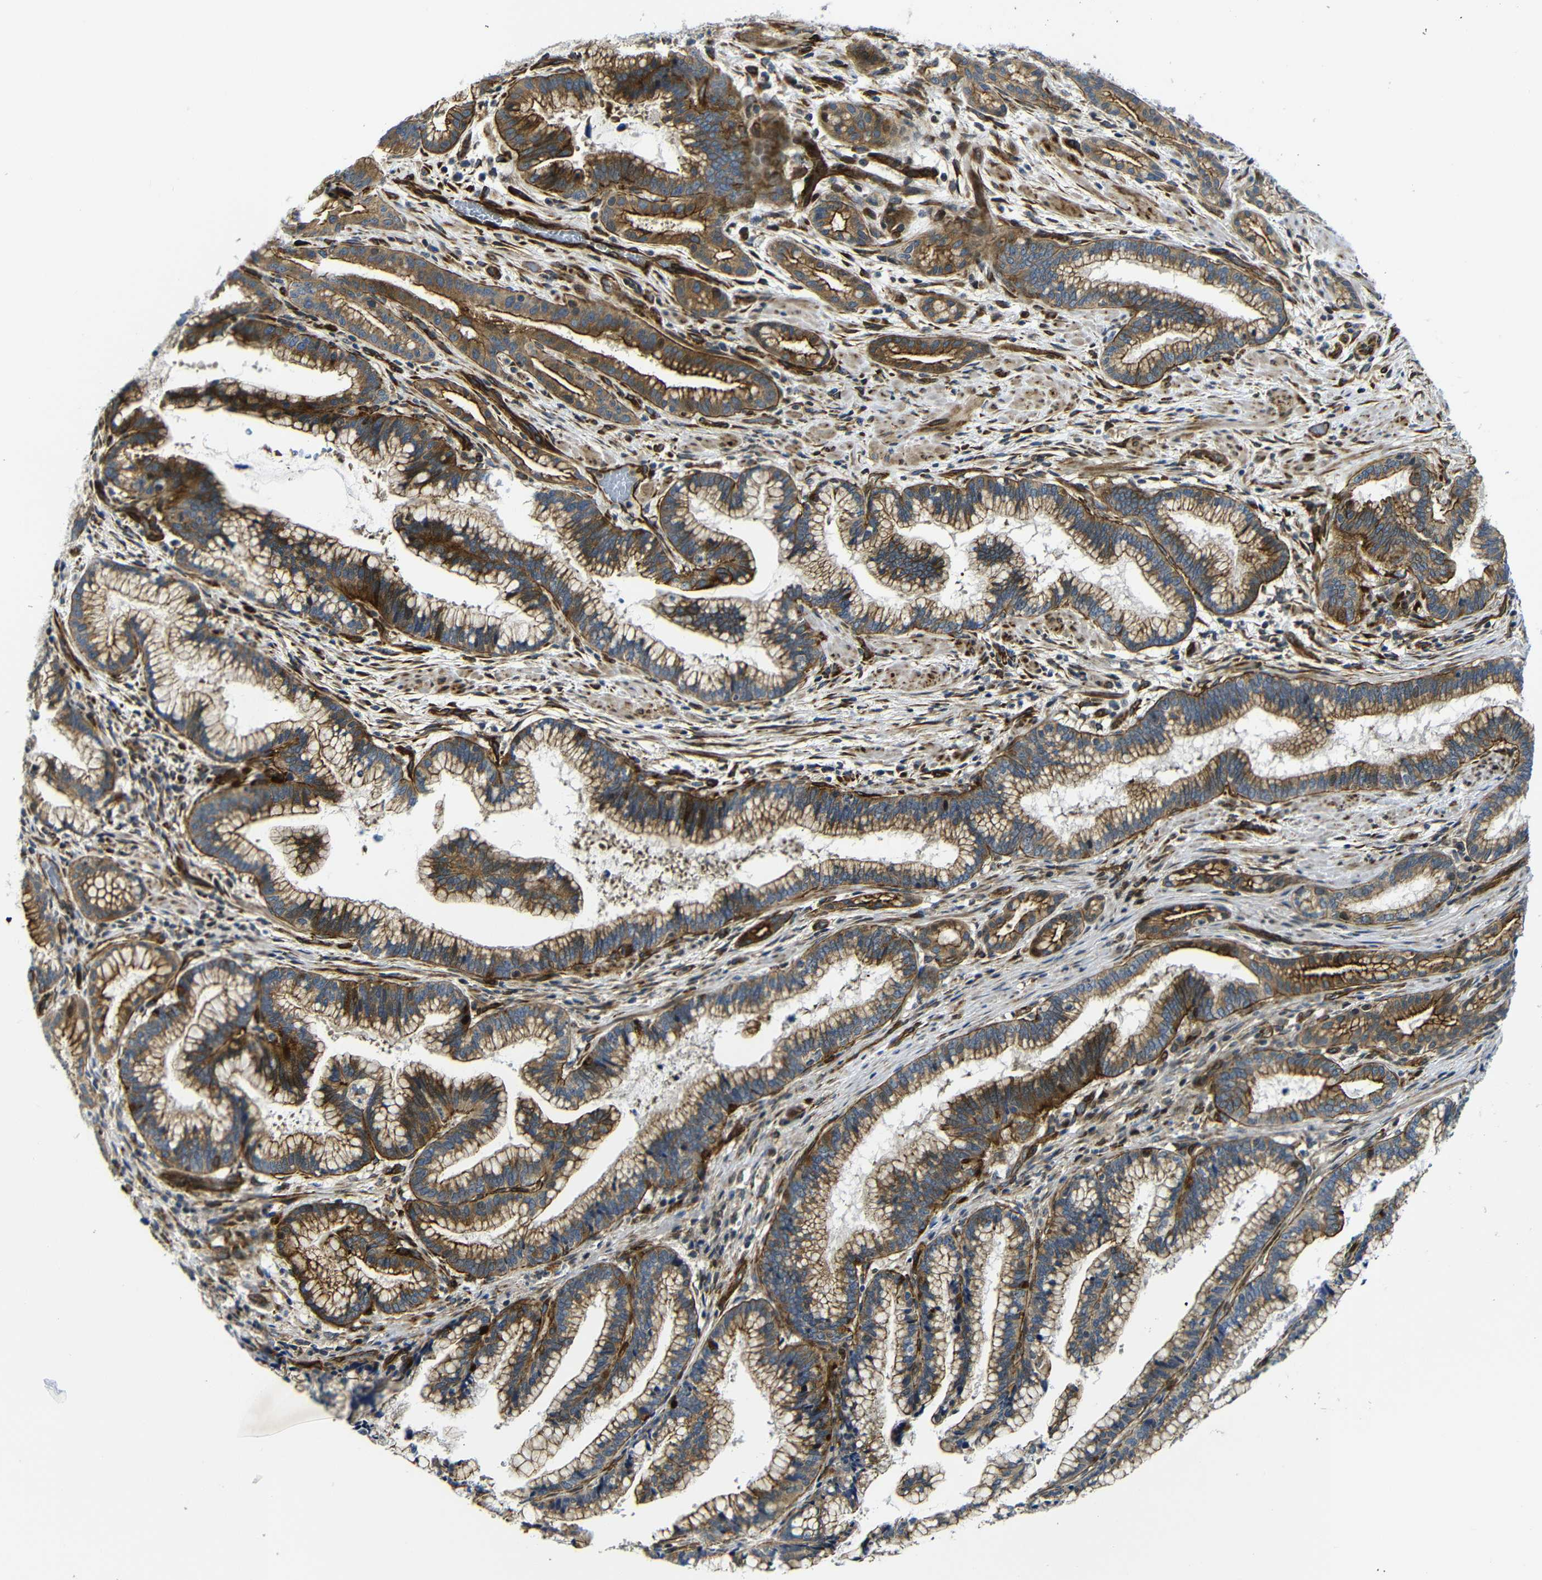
{"staining": {"intensity": "strong", "quantity": "25%-75%", "location": "cytoplasmic/membranous"}, "tissue": "pancreatic cancer", "cell_type": "Tumor cells", "image_type": "cancer", "snomed": [{"axis": "morphology", "description": "Adenocarcinoma, NOS"}, {"axis": "topography", "description": "Pancreas"}], "caption": "Immunohistochemistry image of neoplastic tissue: human pancreatic adenocarcinoma stained using immunohistochemistry exhibits high levels of strong protein expression localized specifically in the cytoplasmic/membranous of tumor cells, appearing as a cytoplasmic/membranous brown color.", "gene": "PARP14", "patient": {"sex": "female", "age": 64}}